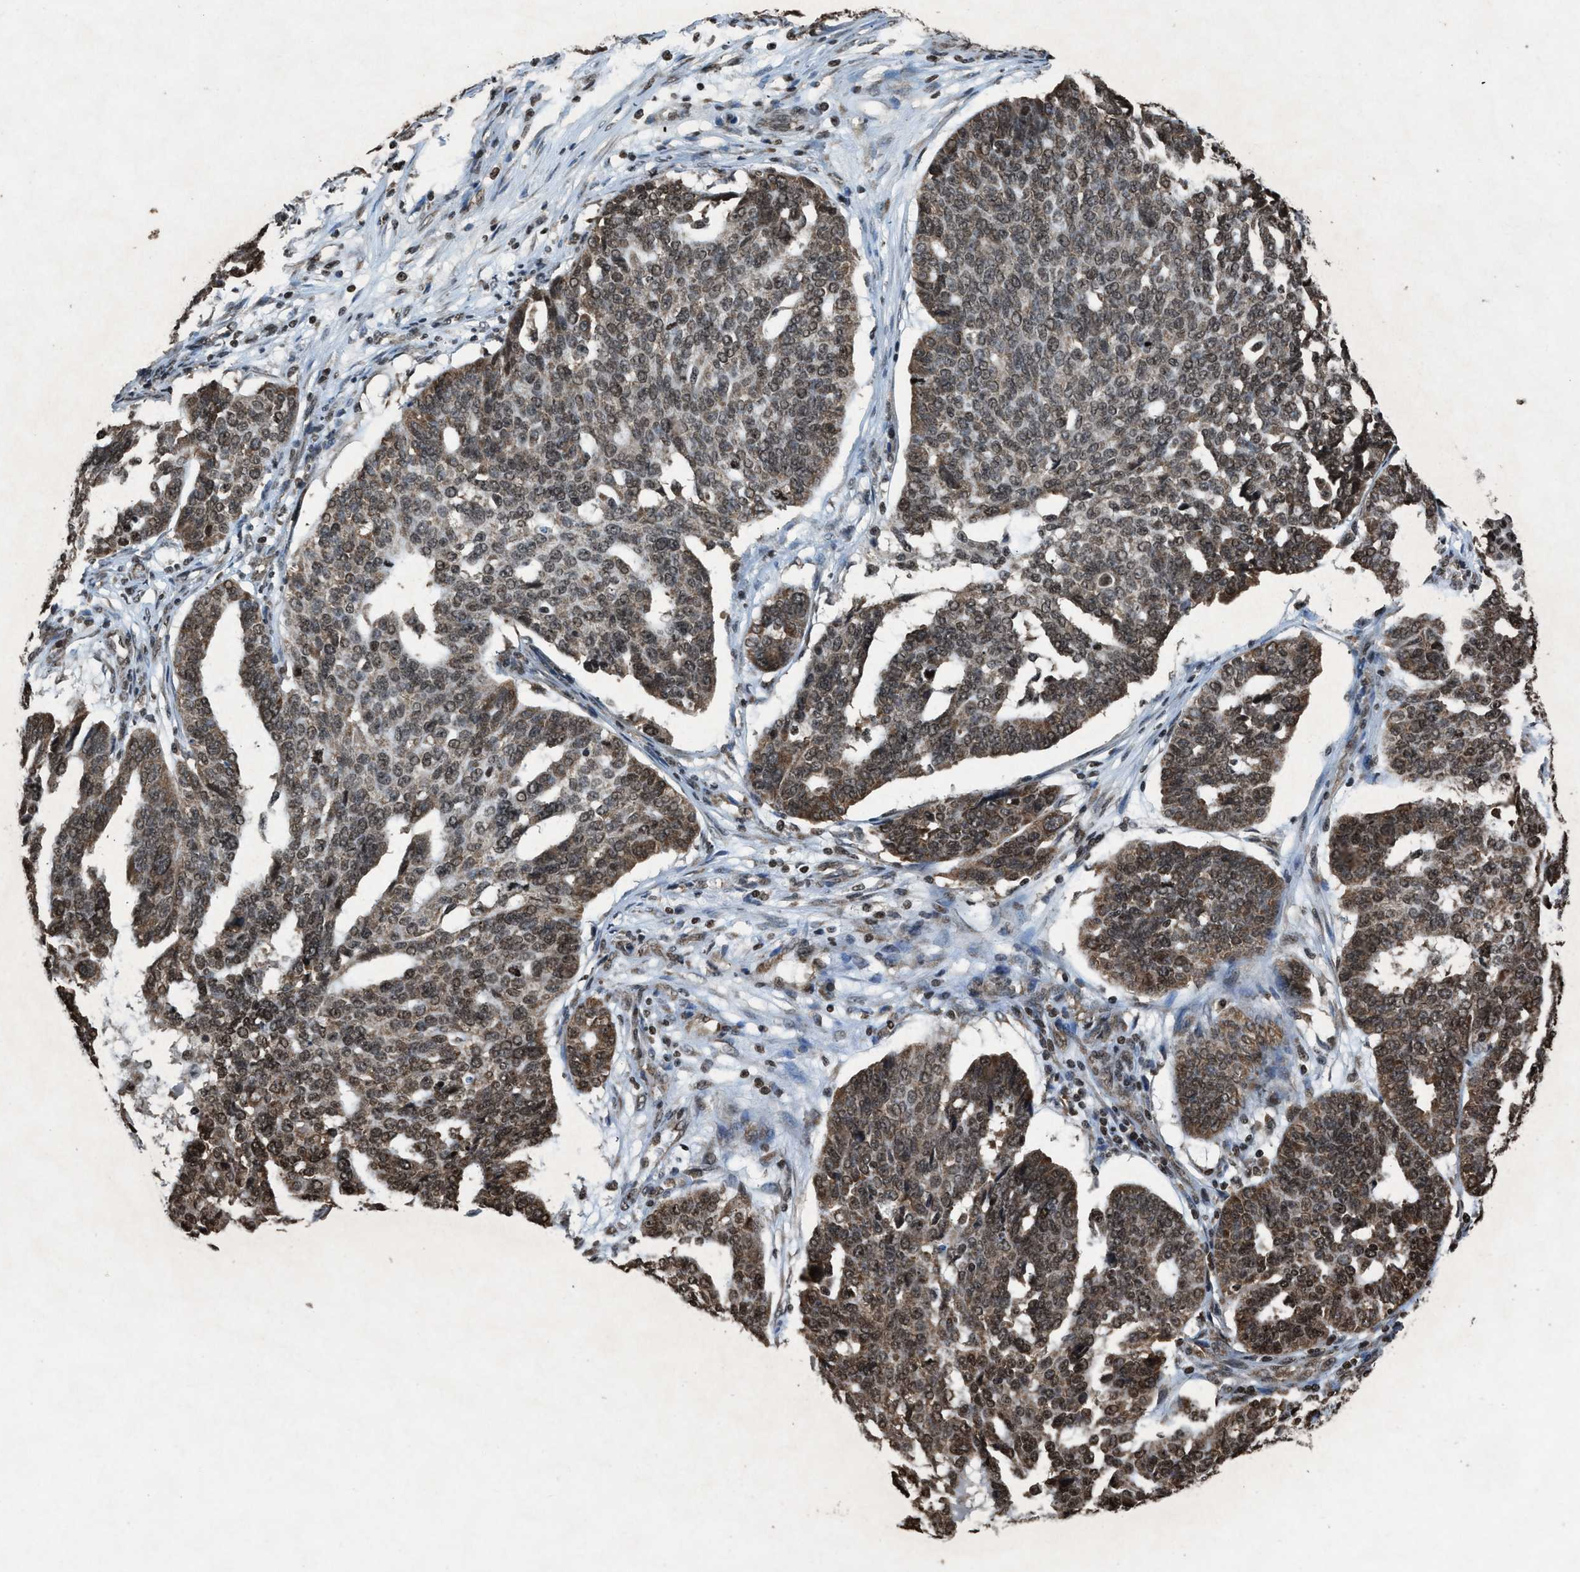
{"staining": {"intensity": "moderate", "quantity": "25%-75%", "location": "cytoplasmic/membranous,nuclear"}, "tissue": "ovarian cancer", "cell_type": "Tumor cells", "image_type": "cancer", "snomed": [{"axis": "morphology", "description": "Cystadenocarcinoma, serous, NOS"}, {"axis": "topography", "description": "Ovary"}], "caption": "High-magnification brightfield microscopy of ovarian cancer stained with DAB (3,3'-diaminobenzidine) (brown) and counterstained with hematoxylin (blue). tumor cells exhibit moderate cytoplasmic/membranous and nuclear positivity is present in approximately25%-75% of cells.", "gene": "NXF1", "patient": {"sex": "female", "age": 59}}